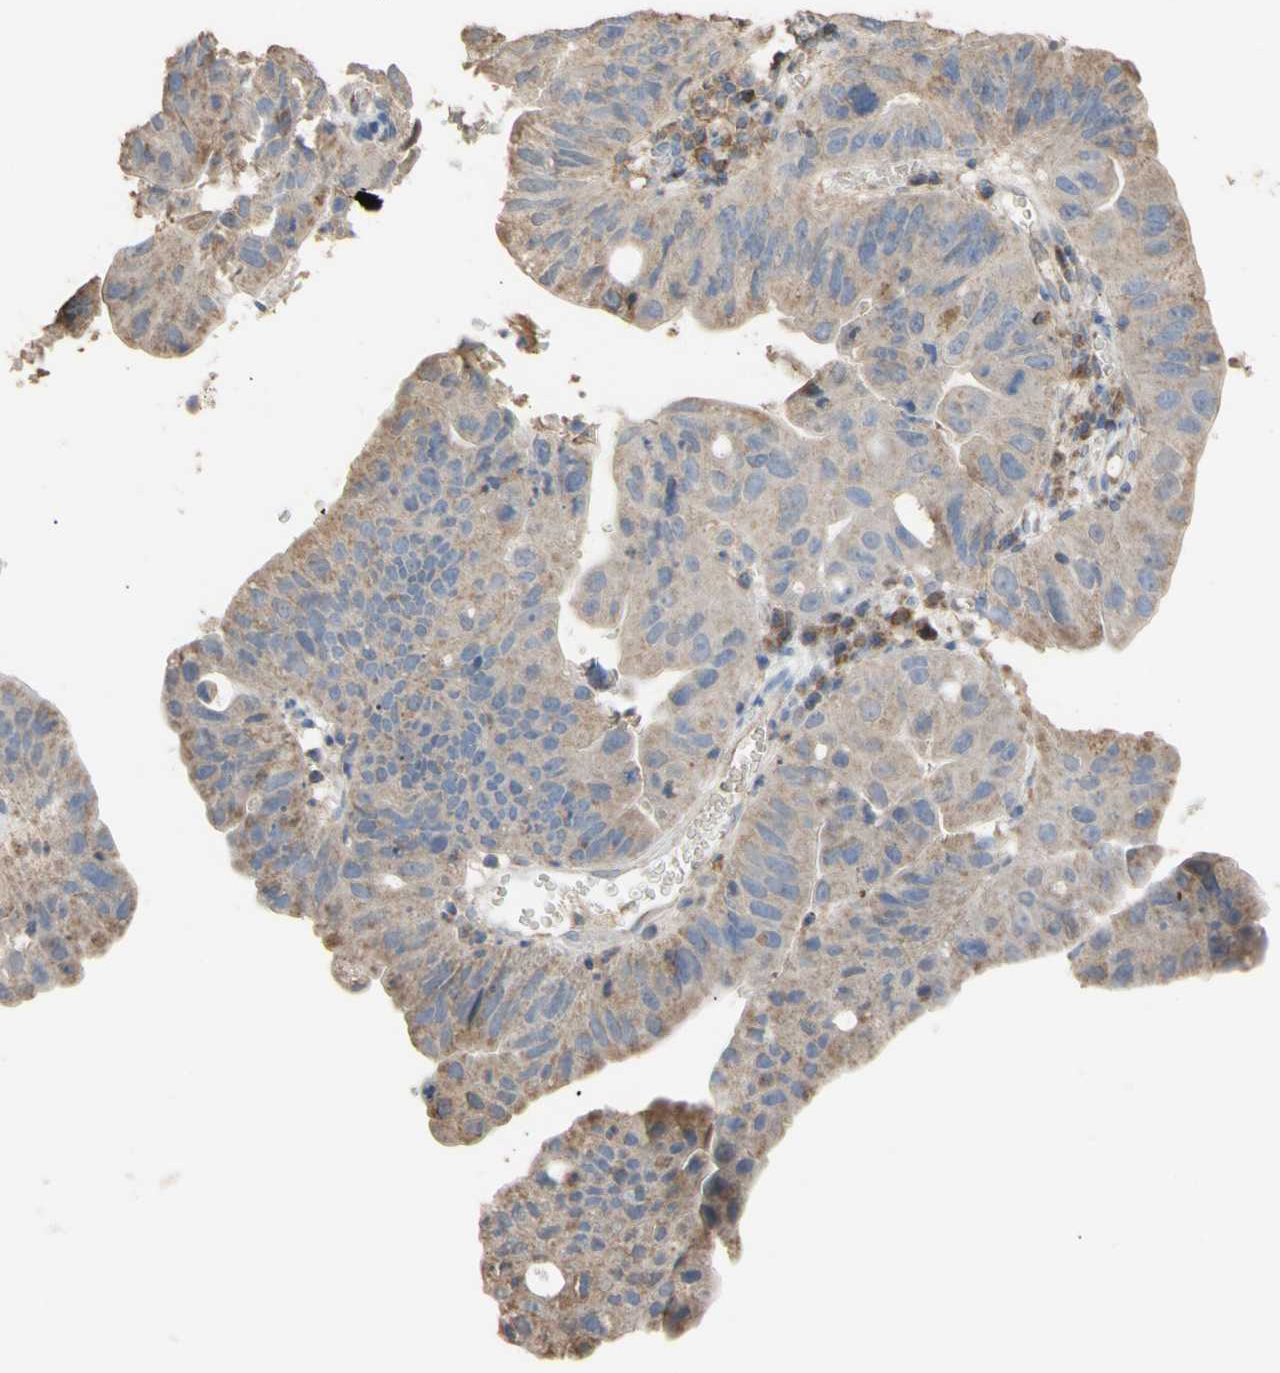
{"staining": {"intensity": "moderate", "quantity": ">75%", "location": "cytoplasmic/membranous"}, "tissue": "stomach cancer", "cell_type": "Tumor cells", "image_type": "cancer", "snomed": [{"axis": "morphology", "description": "Adenocarcinoma, NOS"}, {"axis": "topography", "description": "Stomach"}], "caption": "Protein expression analysis of human stomach adenocarcinoma reveals moderate cytoplasmic/membranous staining in about >75% of tumor cells.", "gene": "ALDH9A1", "patient": {"sex": "male", "age": 59}}